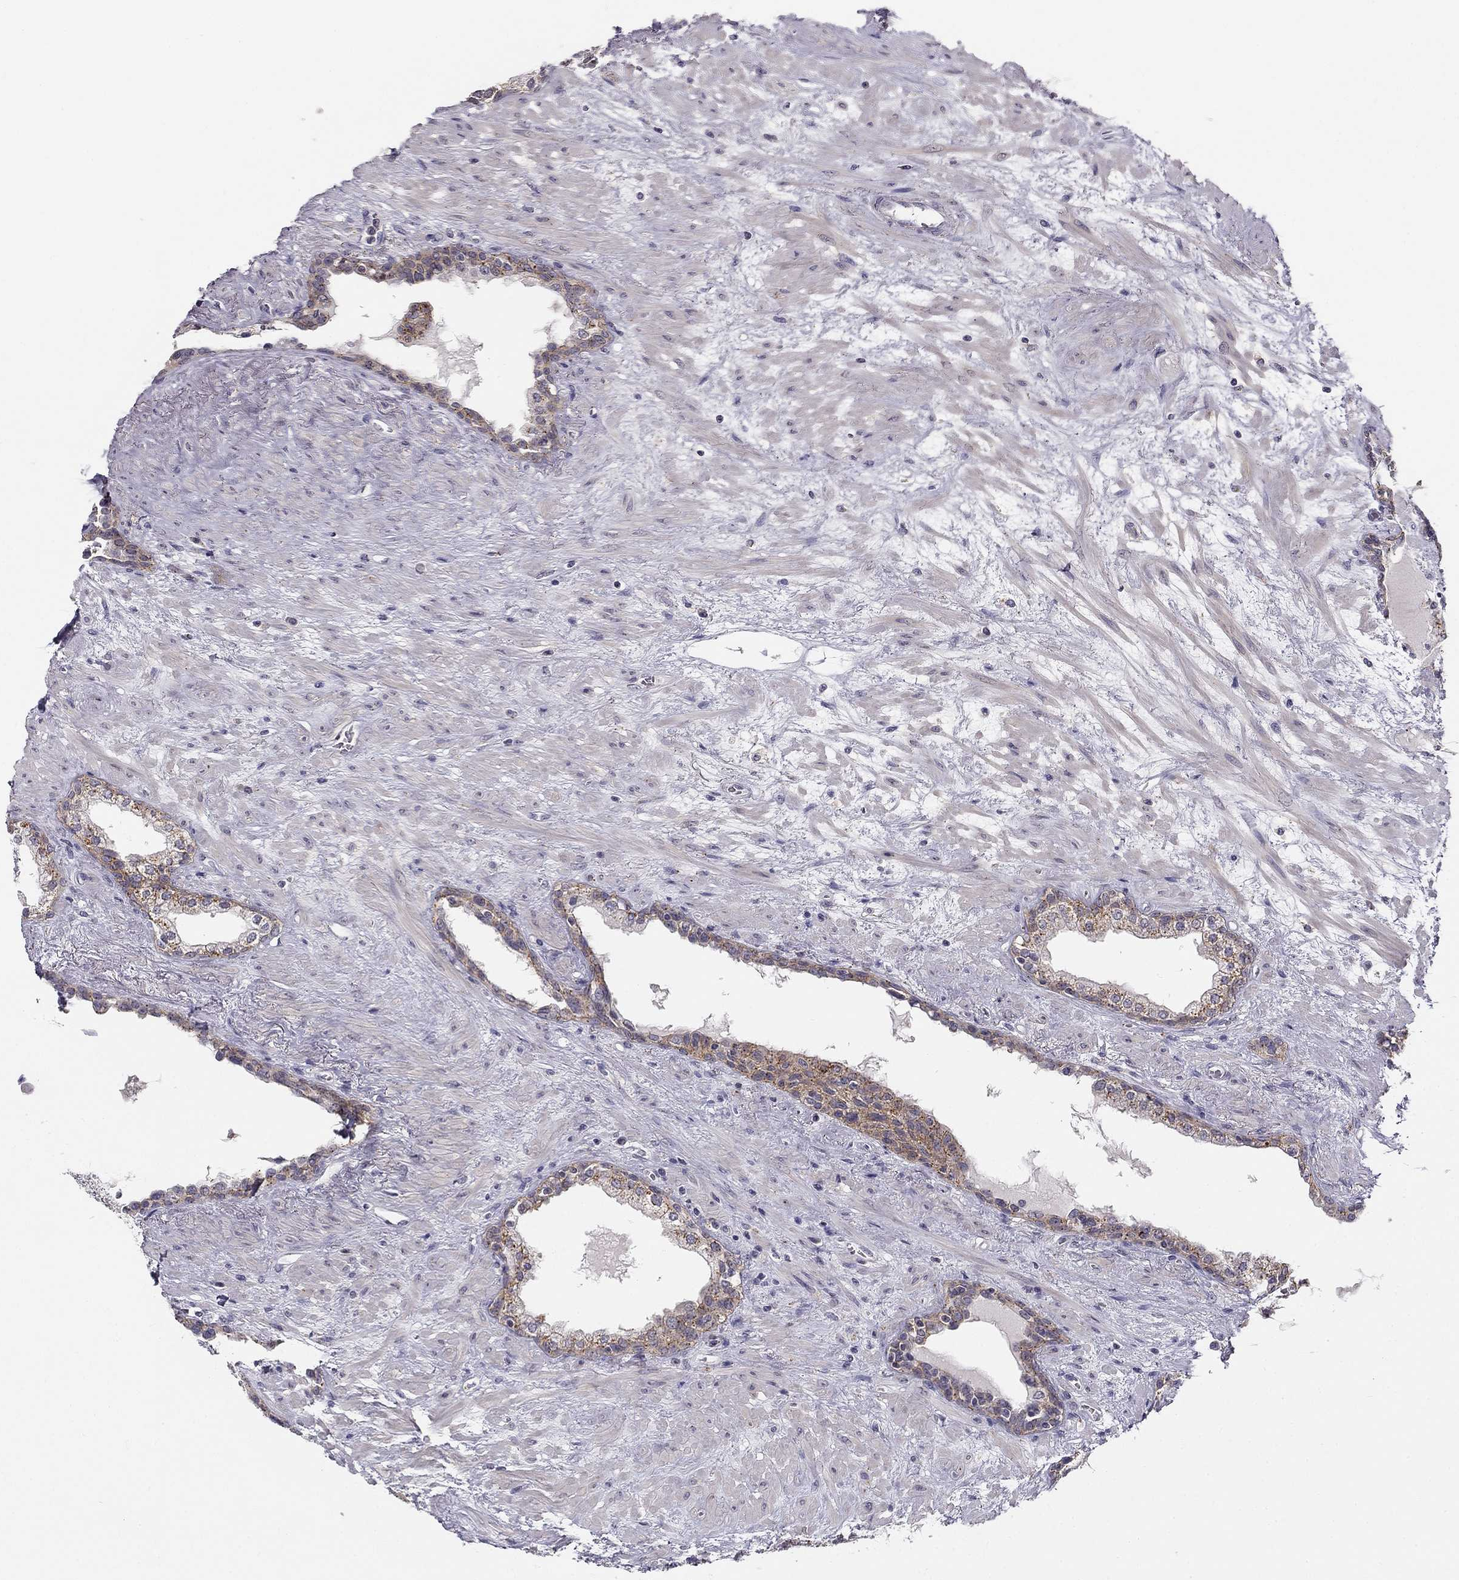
{"staining": {"intensity": "strong", "quantity": "<25%", "location": "cytoplasmic/membranous"}, "tissue": "prostate", "cell_type": "Glandular cells", "image_type": "normal", "snomed": [{"axis": "morphology", "description": "Normal tissue, NOS"}, {"axis": "topography", "description": "Prostate"}], "caption": "The image exhibits staining of normal prostate, revealing strong cytoplasmic/membranous protein expression (brown color) within glandular cells. (DAB = brown stain, brightfield microscopy at high magnification).", "gene": "CNR1", "patient": {"sex": "male", "age": 63}}